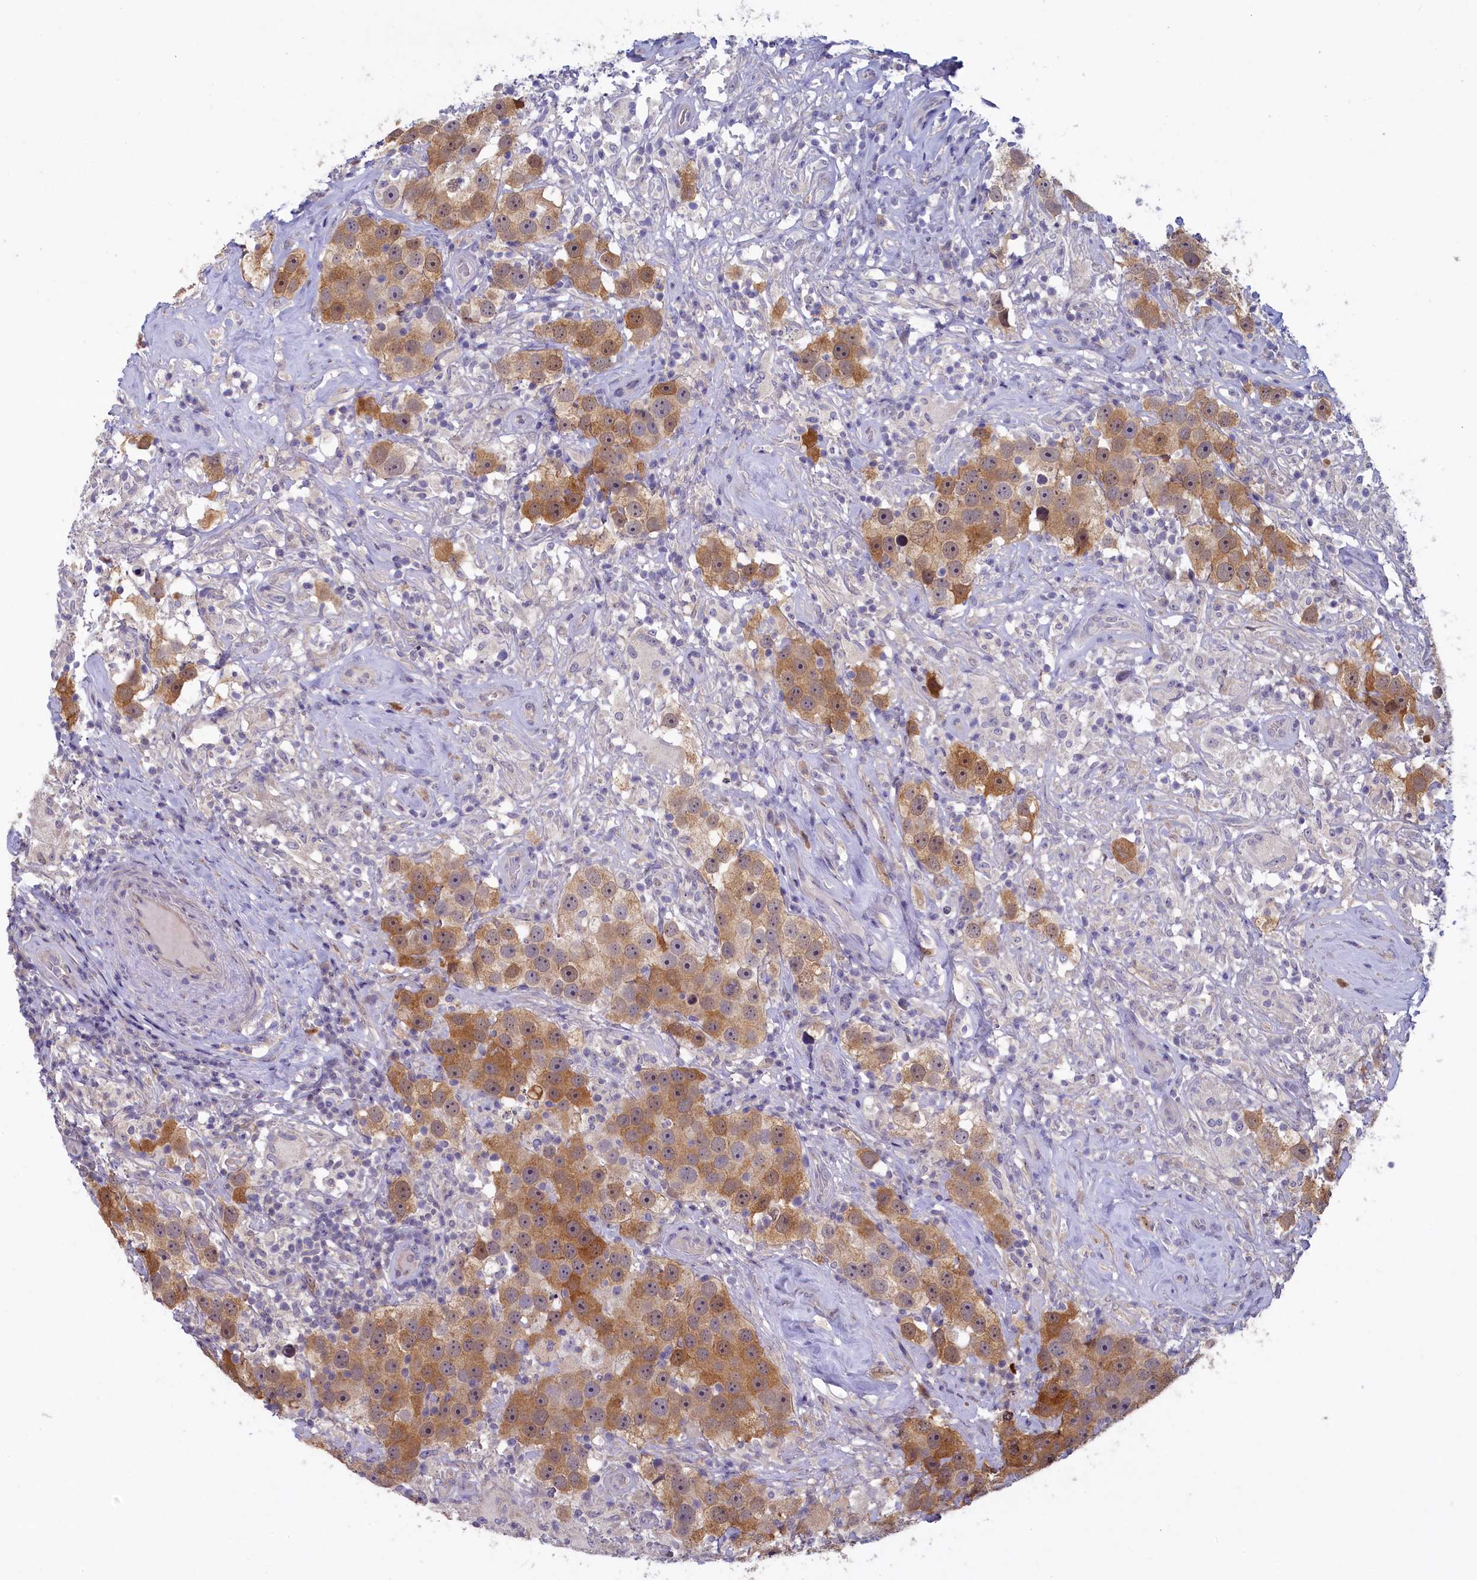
{"staining": {"intensity": "moderate", "quantity": ">75%", "location": "cytoplasmic/membranous,nuclear"}, "tissue": "testis cancer", "cell_type": "Tumor cells", "image_type": "cancer", "snomed": [{"axis": "morphology", "description": "Seminoma, NOS"}, {"axis": "topography", "description": "Testis"}], "caption": "IHC of testis cancer (seminoma) demonstrates medium levels of moderate cytoplasmic/membranous and nuclear staining in approximately >75% of tumor cells.", "gene": "UCHL3", "patient": {"sex": "male", "age": 49}}